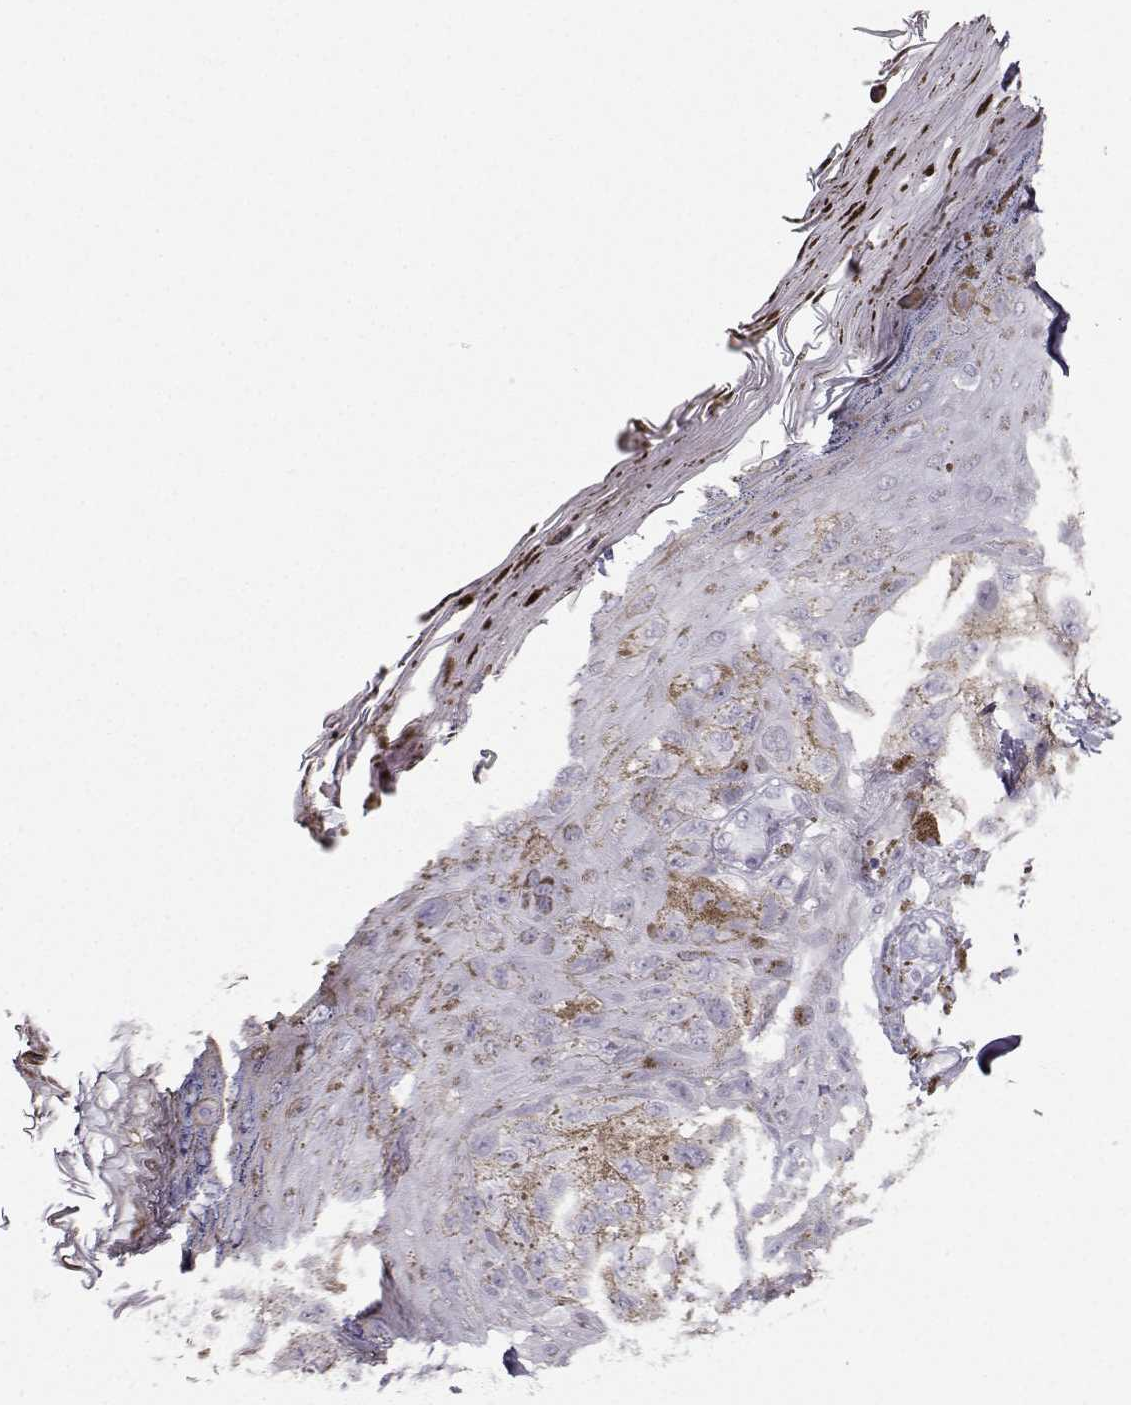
{"staining": {"intensity": "negative", "quantity": "none", "location": "none"}, "tissue": "melanoma", "cell_type": "Tumor cells", "image_type": "cancer", "snomed": [{"axis": "morphology", "description": "Malignant melanoma, NOS"}, {"axis": "topography", "description": "Skin"}], "caption": "IHC of human malignant melanoma exhibits no positivity in tumor cells.", "gene": "CASR", "patient": {"sex": "male", "age": 36}}